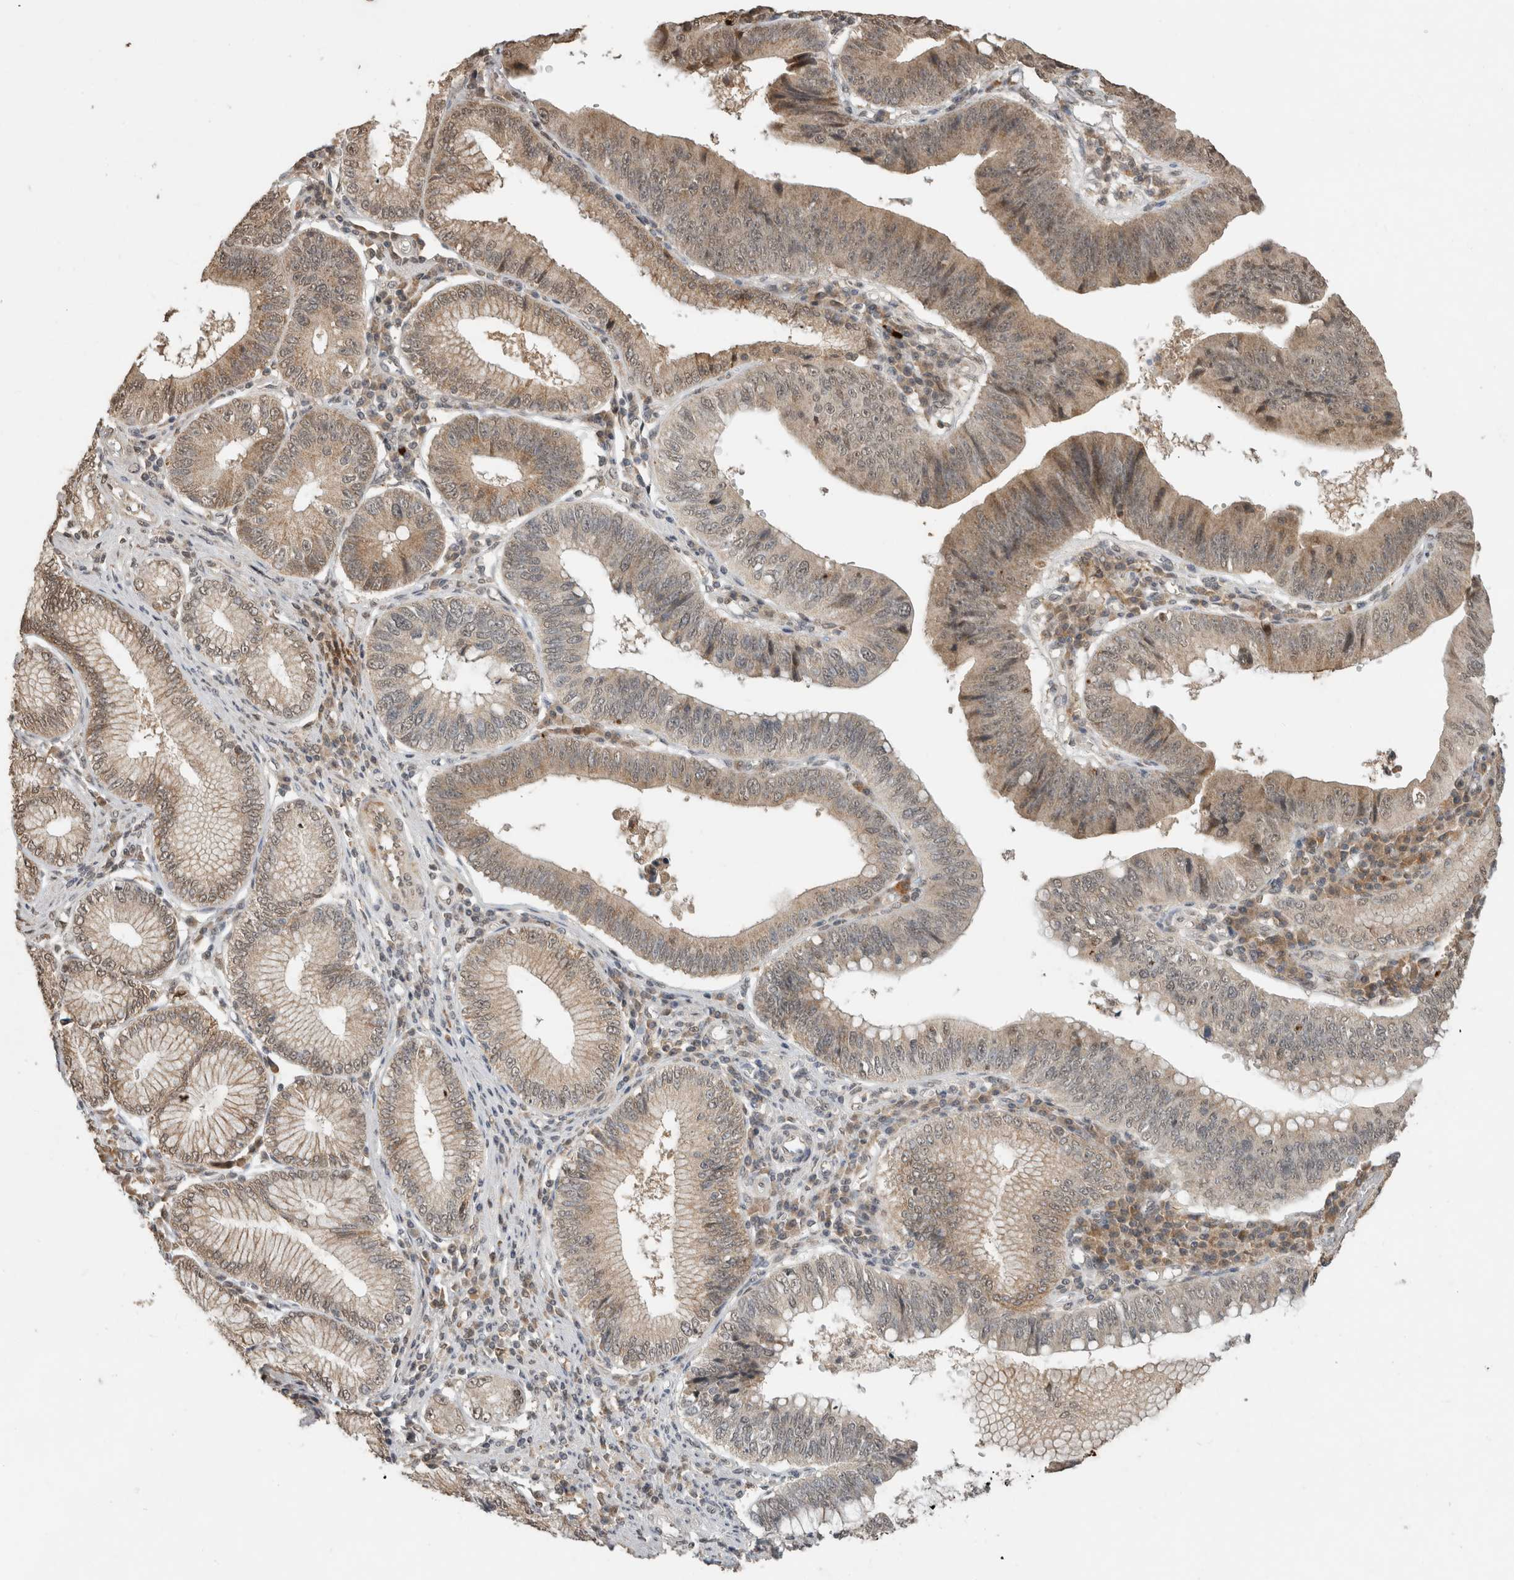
{"staining": {"intensity": "moderate", "quantity": ">75%", "location": "cytoplasmic/membranous"}, "tissue": "stomach cancer", "cell_type": "Tumor cells", "image_type": "cancer", "snomed": [{"axis": "morphology", "description": "Adenocarcinoma, NOS"}, {"axis": "topography", "description": "Stomach"}], "caption": "A medium amount of moderate cytoplasmic/membranous positivity is appreciated in approximately >75% of tumor cells in adenocarcinoma (stomach) tissue. The protein of interest is stained brown, and the nuclei are stained in blue (DAB (3,3'-diaminobenzidine) IHC with brightfield microscopy, high magnification).", "gene": "FAM3A", "patient": {"sex": "male", "age": 59}}